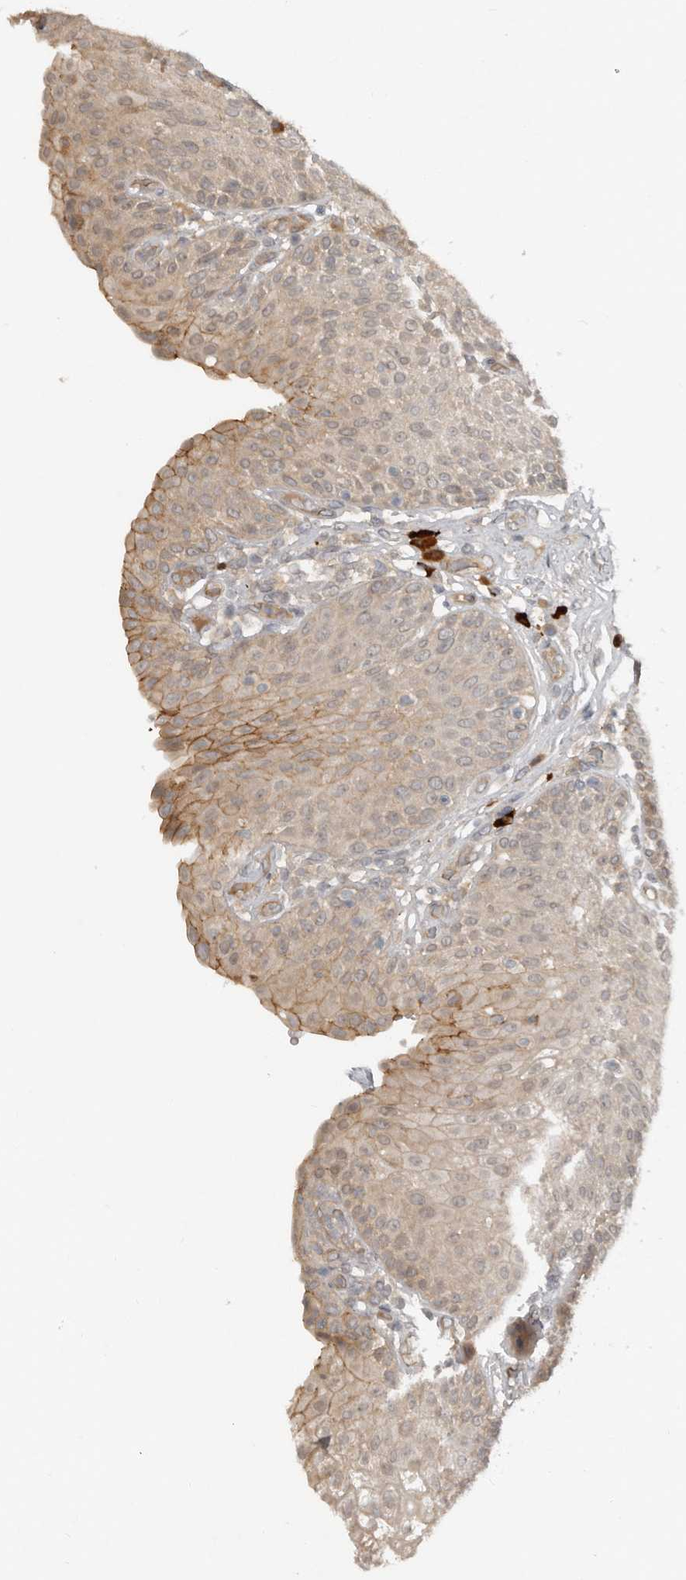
{"staining": {"intensity": "moderate", "quantity": "25%-75%", "location": "cytoplasmic/membranous"}, "tissue": "urinary bladder", "cell_type": "Urothelial cells", "image_type": "normal", "snomed": [{"axis": "morphology", "description": "Normal tissue, NOS"}, {"axis": "topography", "description": "Urinary bladder"}], "caption": "This micrograph demonstrates immunohistochemistry (IHC) staining of unremarkable urinary bladder, with medium moderate cytoplasmic/membranous expression in approximately 25%-75% of urothelial cells.", "gene": "TEAD3", "patient": {"sex": "female", "age": 62}}